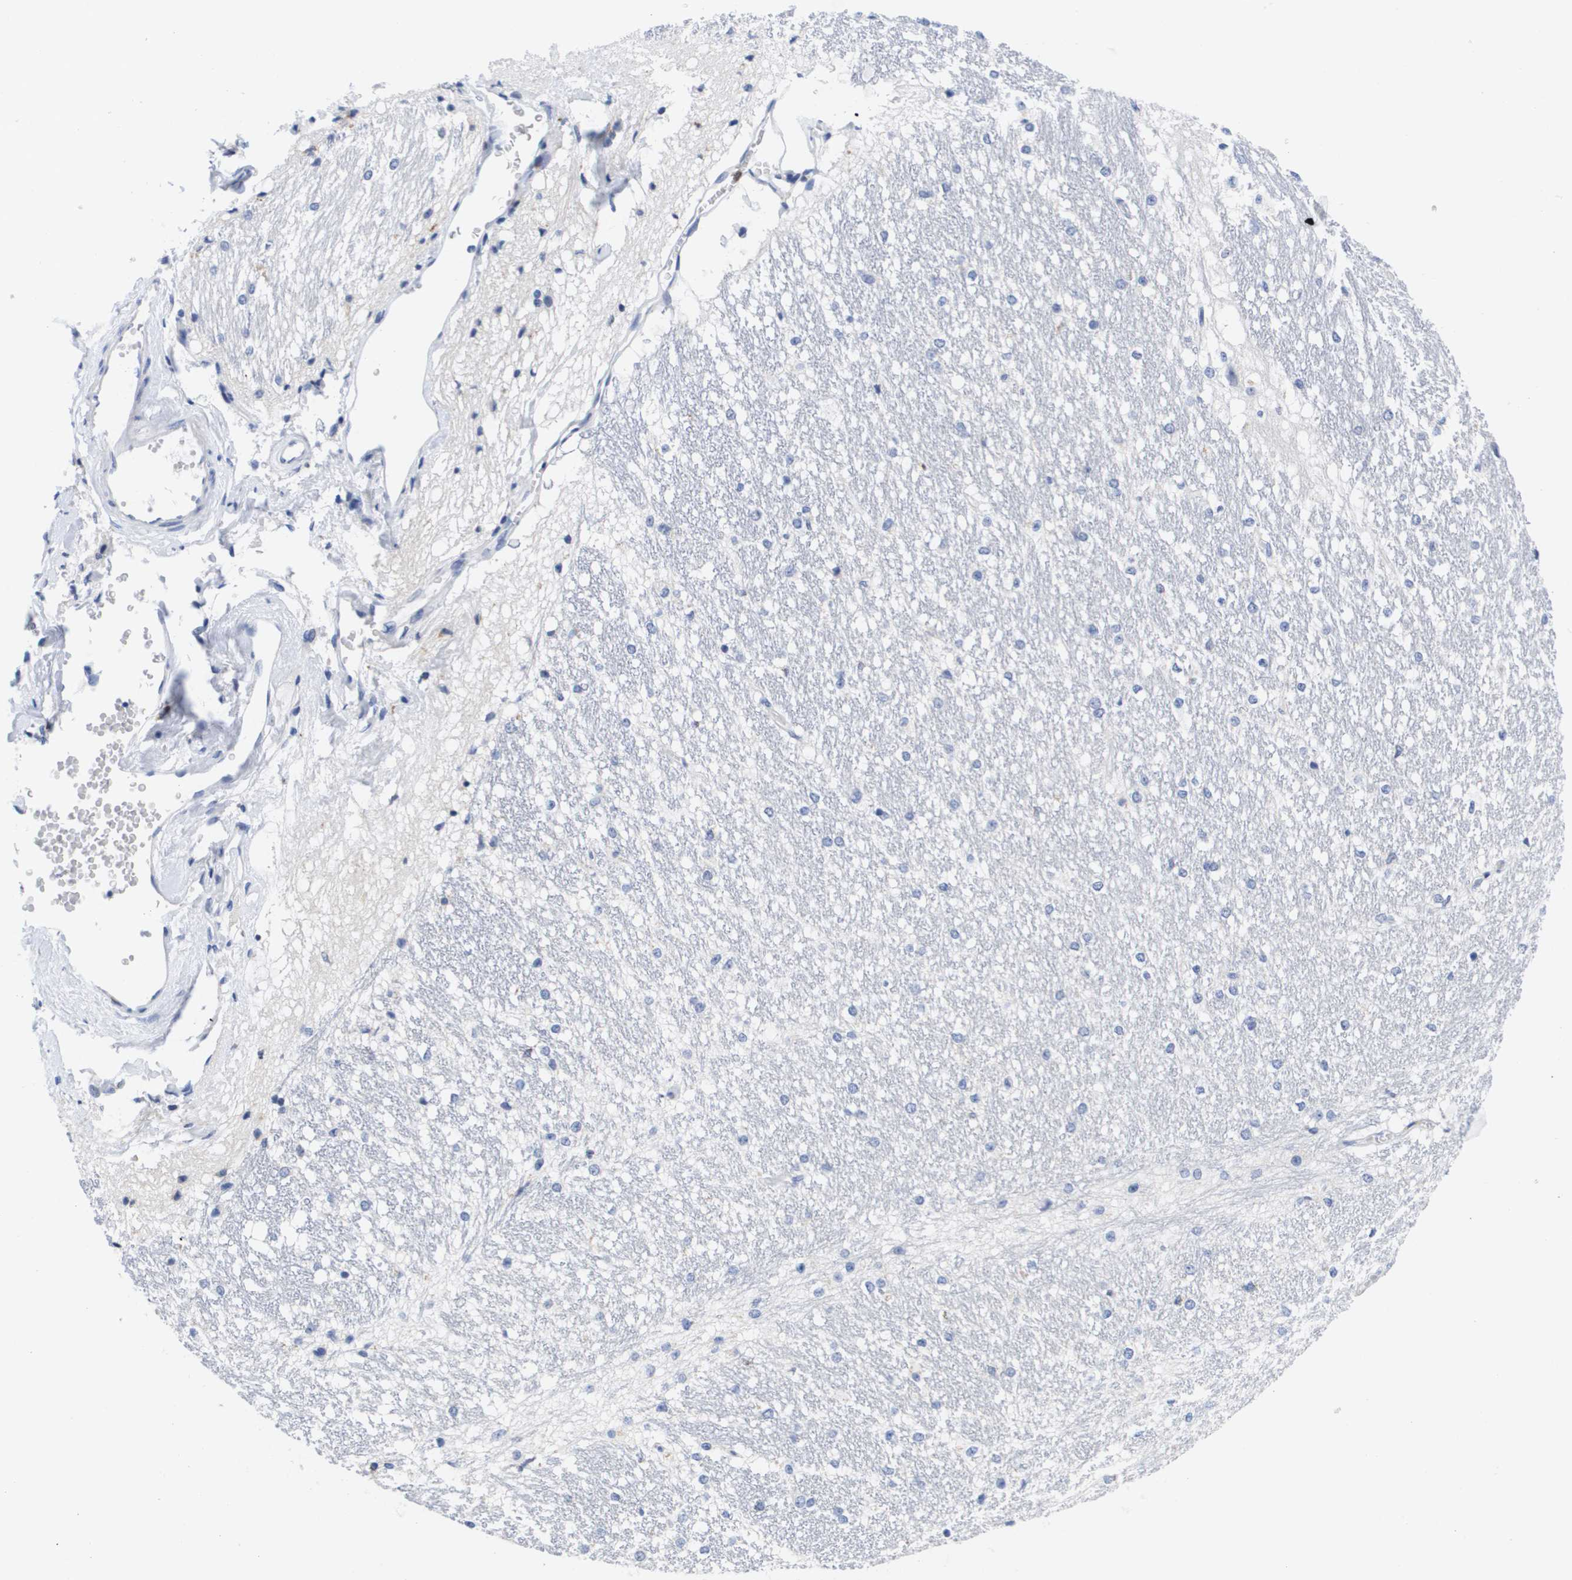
{"staining": {"intensity": "weak", "quantity": "<25%", "location": "cytoplasmic/membranous"}, "tissue": "hippocampus", "cell_type": "Glial cells", "image_type": "normal", "snomed": [{"axis": "morphology", "description": "Normal tissue, NOS"}, {"axis": "topography", "description": "Hippocampus"}], "caption": "Protein analysis of normal hippocampus demonstrates no significant staining in glial cells. The staining was performed using DAB (3,3'-diaminobenzidine) to visualize the protein expression in brown, while the nuclei were stained in blue with hematoxylin (Magnification: 20x).", "gene": "HMOX1", "patient": {"sex": "female", "age": 19}}